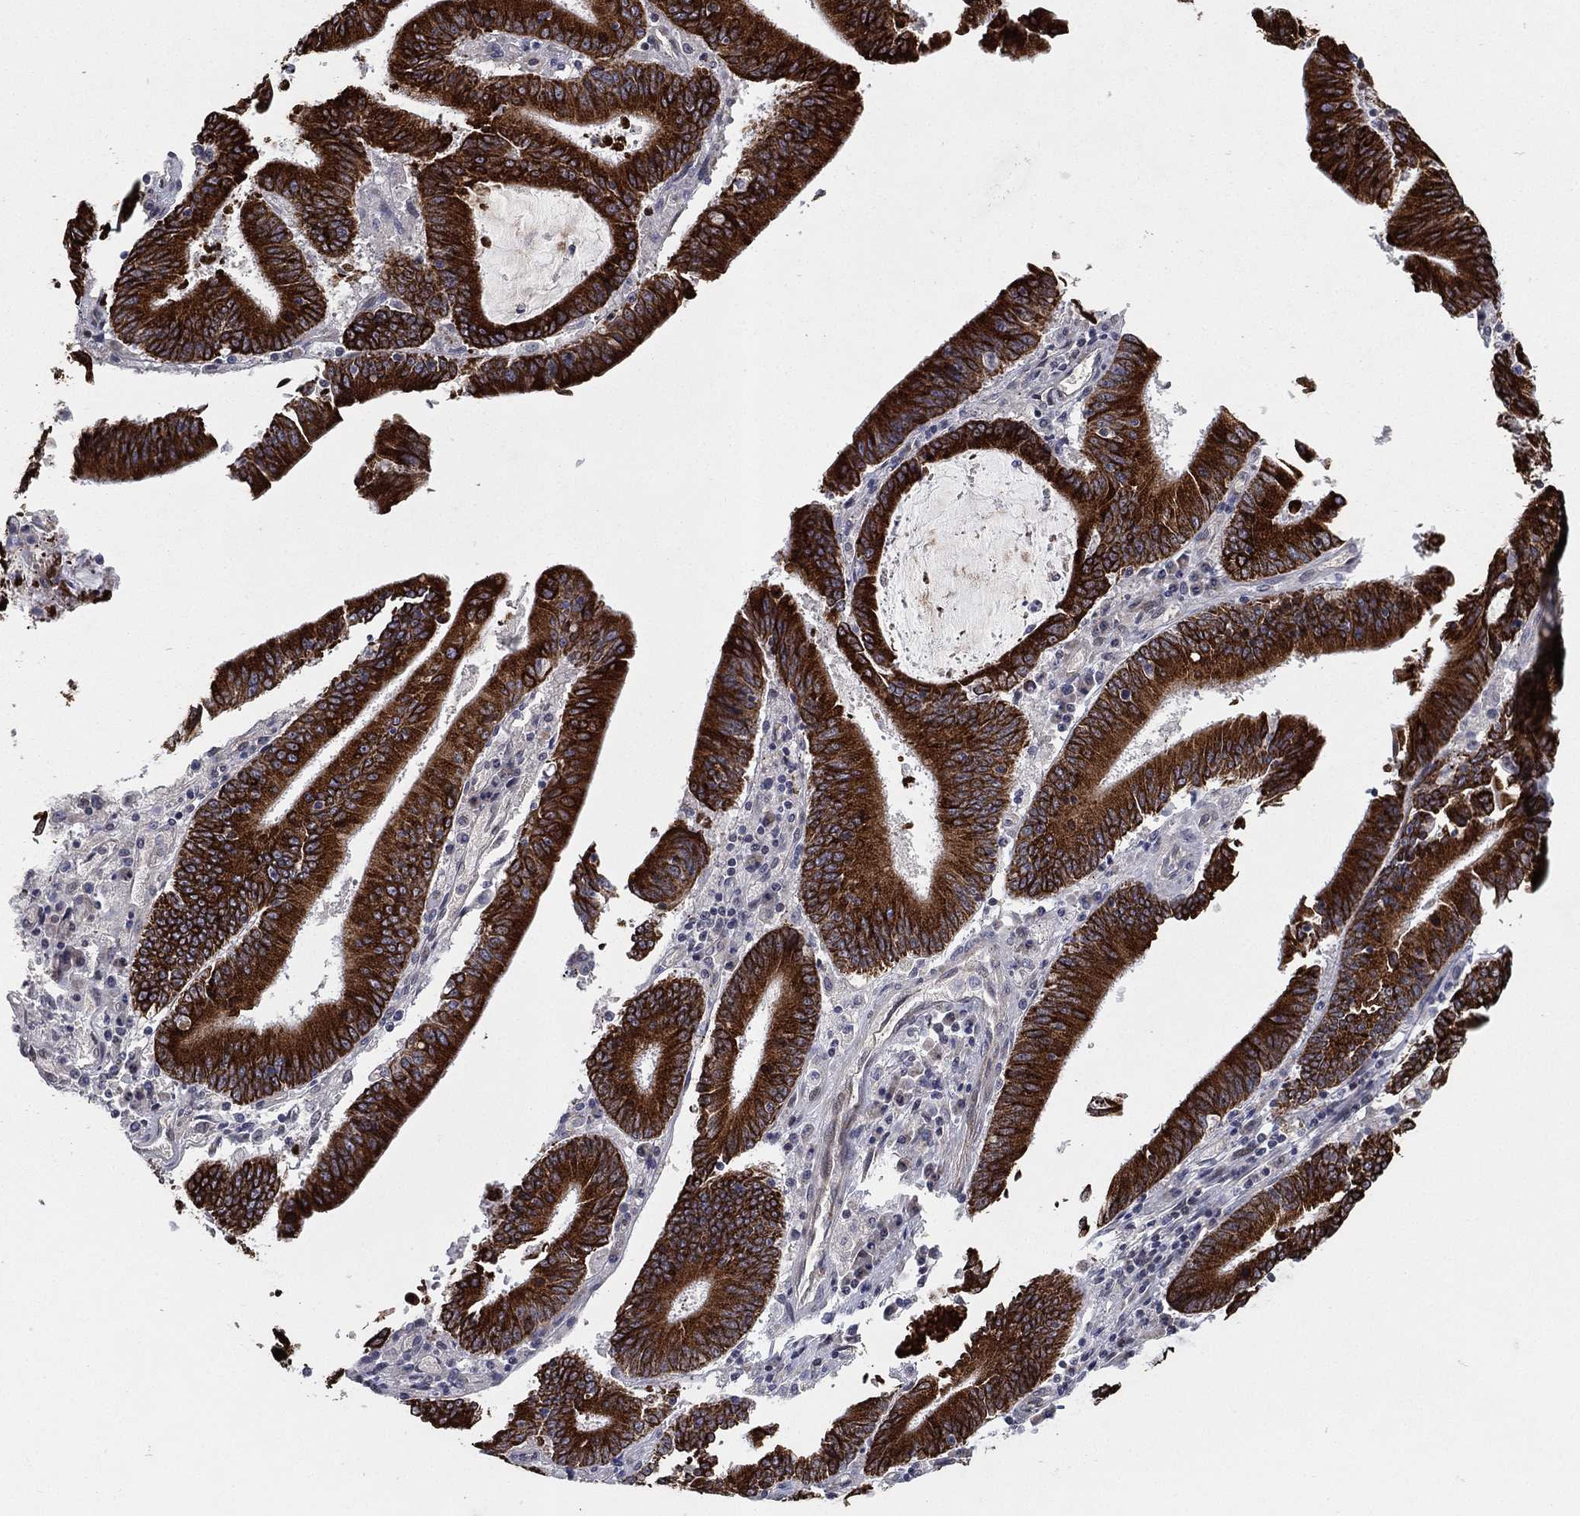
{"staining": {"intensity": "strong", "quantity": ">75%", "location": "cytoplasmic/membranous"}, "tissue": "stomach cancer", "cell_type": "Tumor cells", "image_type": "cancer", "snomed": [{"axis": "morphology", "description": "Adenocarcinoma, NOS"}, {"axis": "topography", "description": "Stomach, upper"}], "caption": "IHC (DAB) staining of human adenocarcinoma (stomach) exhibits strong cytoplasmic/membranous protein positivity in about >75% of tumor cells. (DAB IHC, brown staining for protein, blue staining for nuclei).", "gene": "KAT14", "patient": {"sex": "male", "age": 68}}